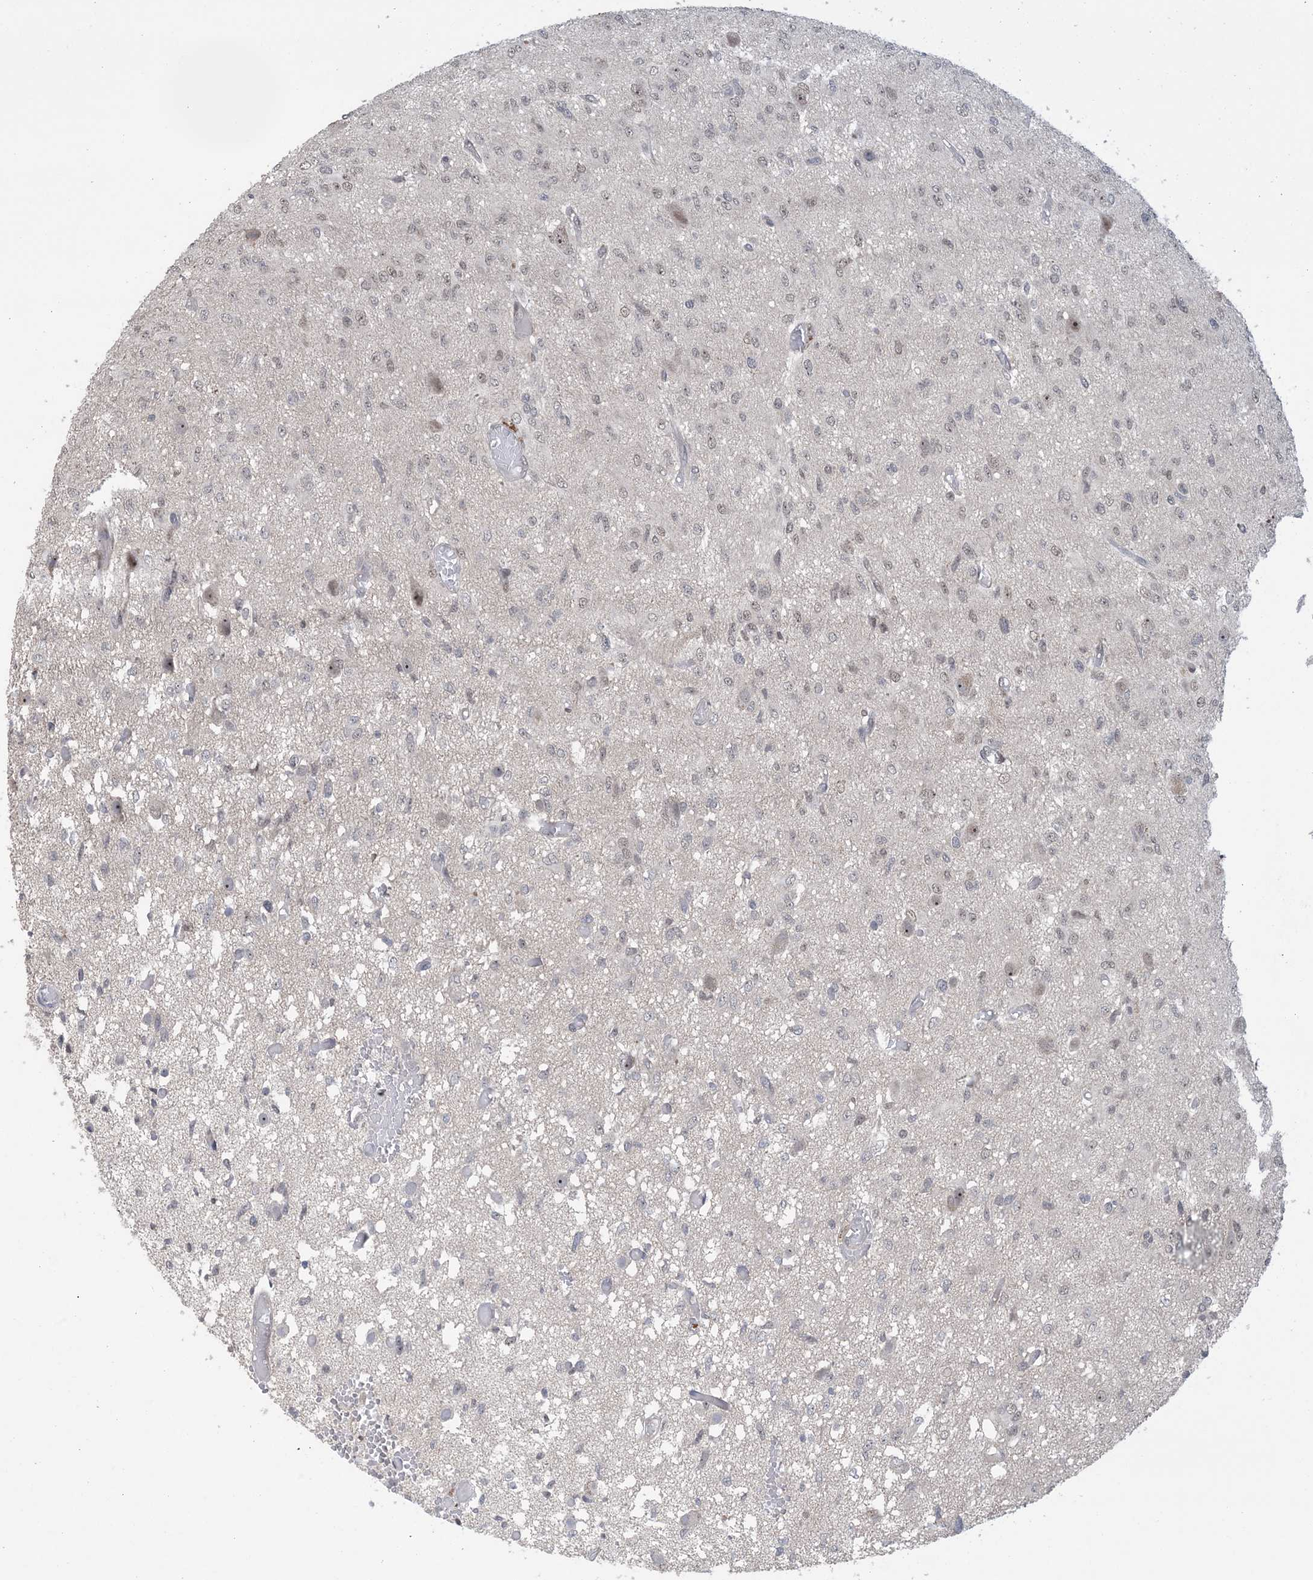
{"staining": {"intensity": "weak", "quantity": "<25%", "location": "nuclear"}, "tissue": "glioma", "cell_type": "Tumor cells", "image_type": "cancer", "snomed": [{"axis": "morphology", "description": "Glioma, malignant, High grade"}, {"axis": "topography", "description": "Brain"}], "caption": "DAB (3,3'-diaminobenzidine) immunohistochemical staining of glioma displays no significant staining in tumor cells.", "gene": "ZNF710", "patient": {"sex": "female", "age": 59}}